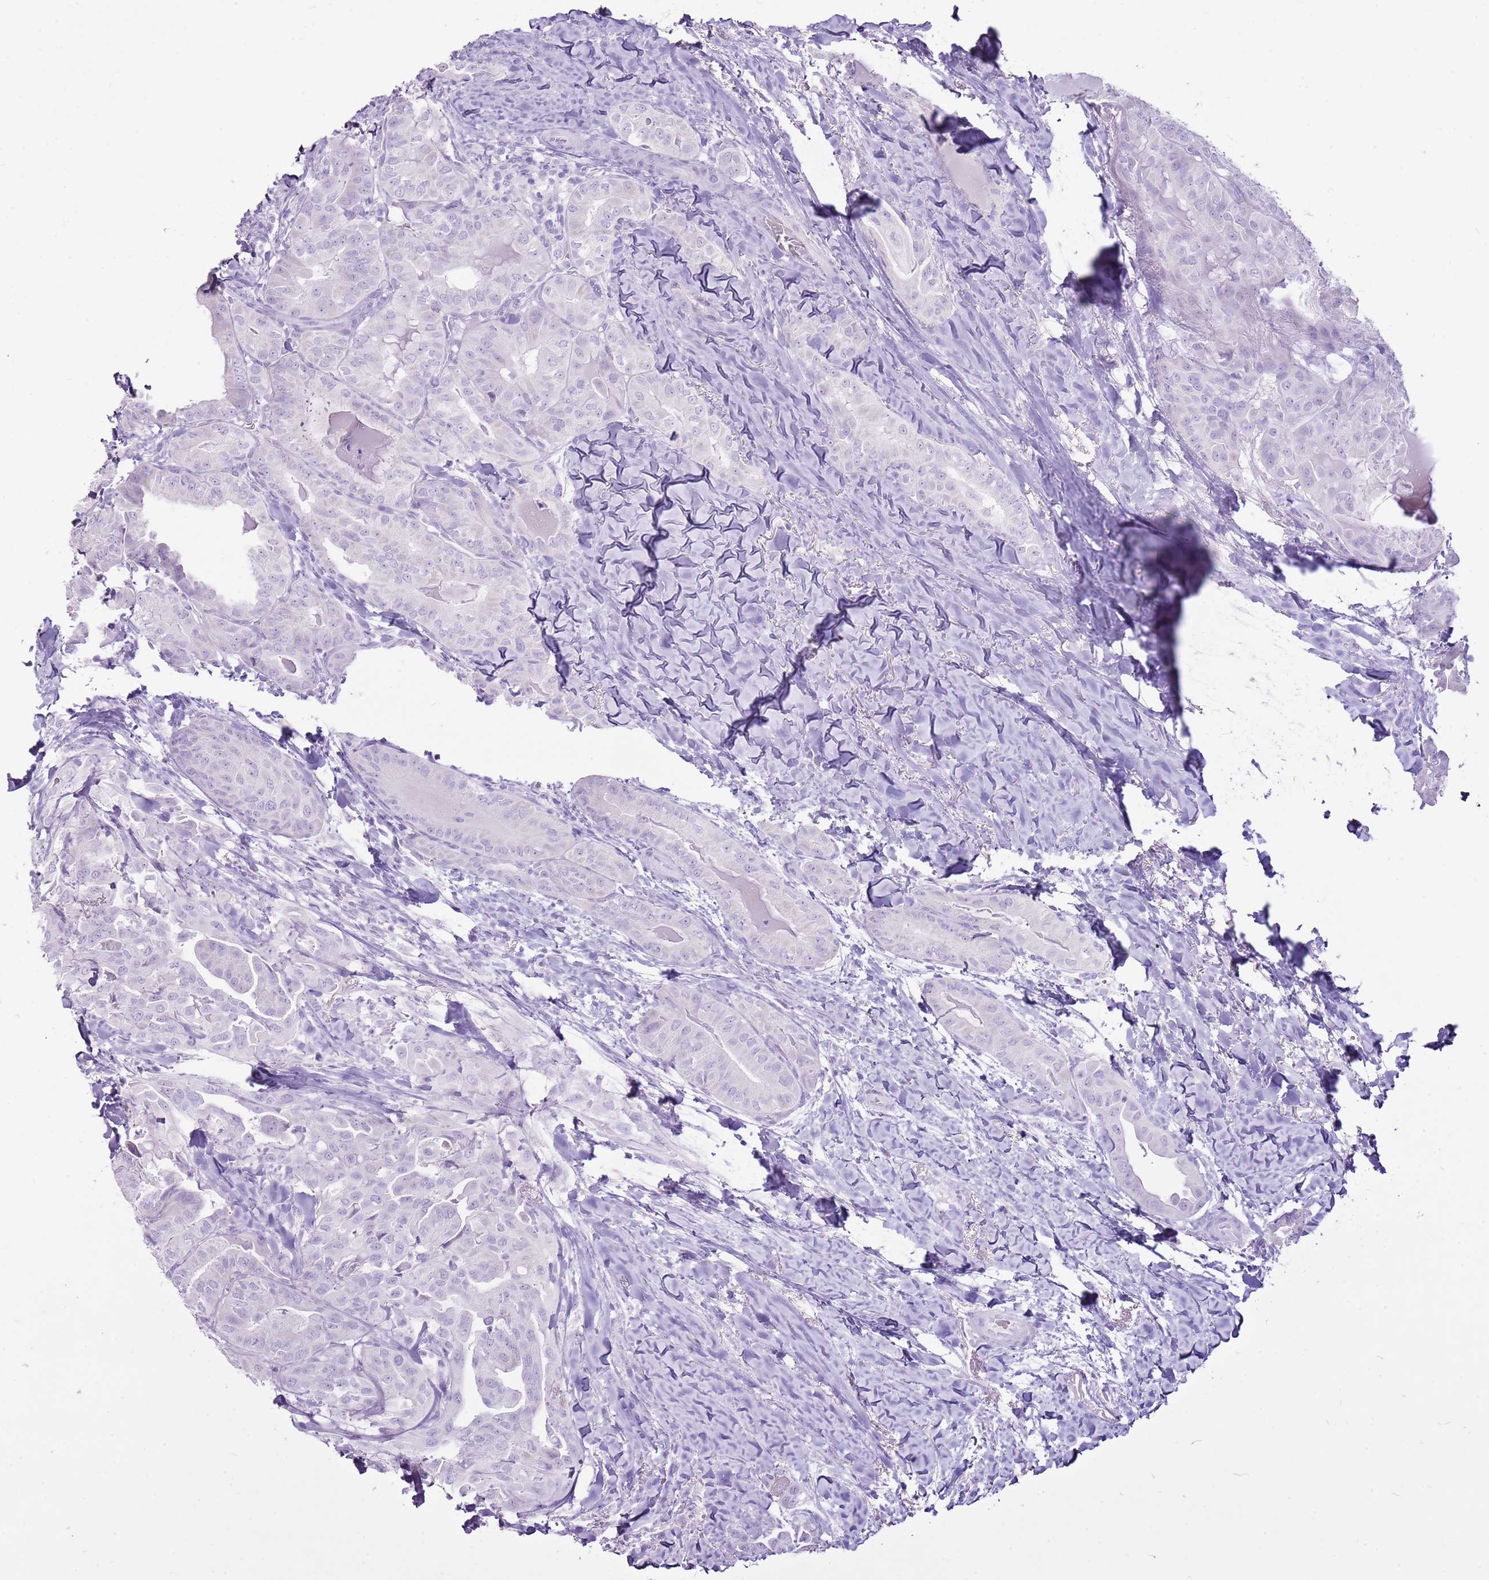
{"staining": {"intensity": "negative", "quantity": "none", "location": "none"}, "tissue": "thyroid cancer", "cell_type": "Tumor cells", "image_type": "cancer", "snomed": [{"axis": "morphology", "description": "Papillary adenocarcinoma, NOS"}, {"axis": "topography", "description": "Thyroid gland"}], "caption": "The photomicrograph reveals no staining of tumor cells in thyroid papillary adenocarcinoma.", "gene": "CNFN", "patient": {"sex": "female", "age": 68}}